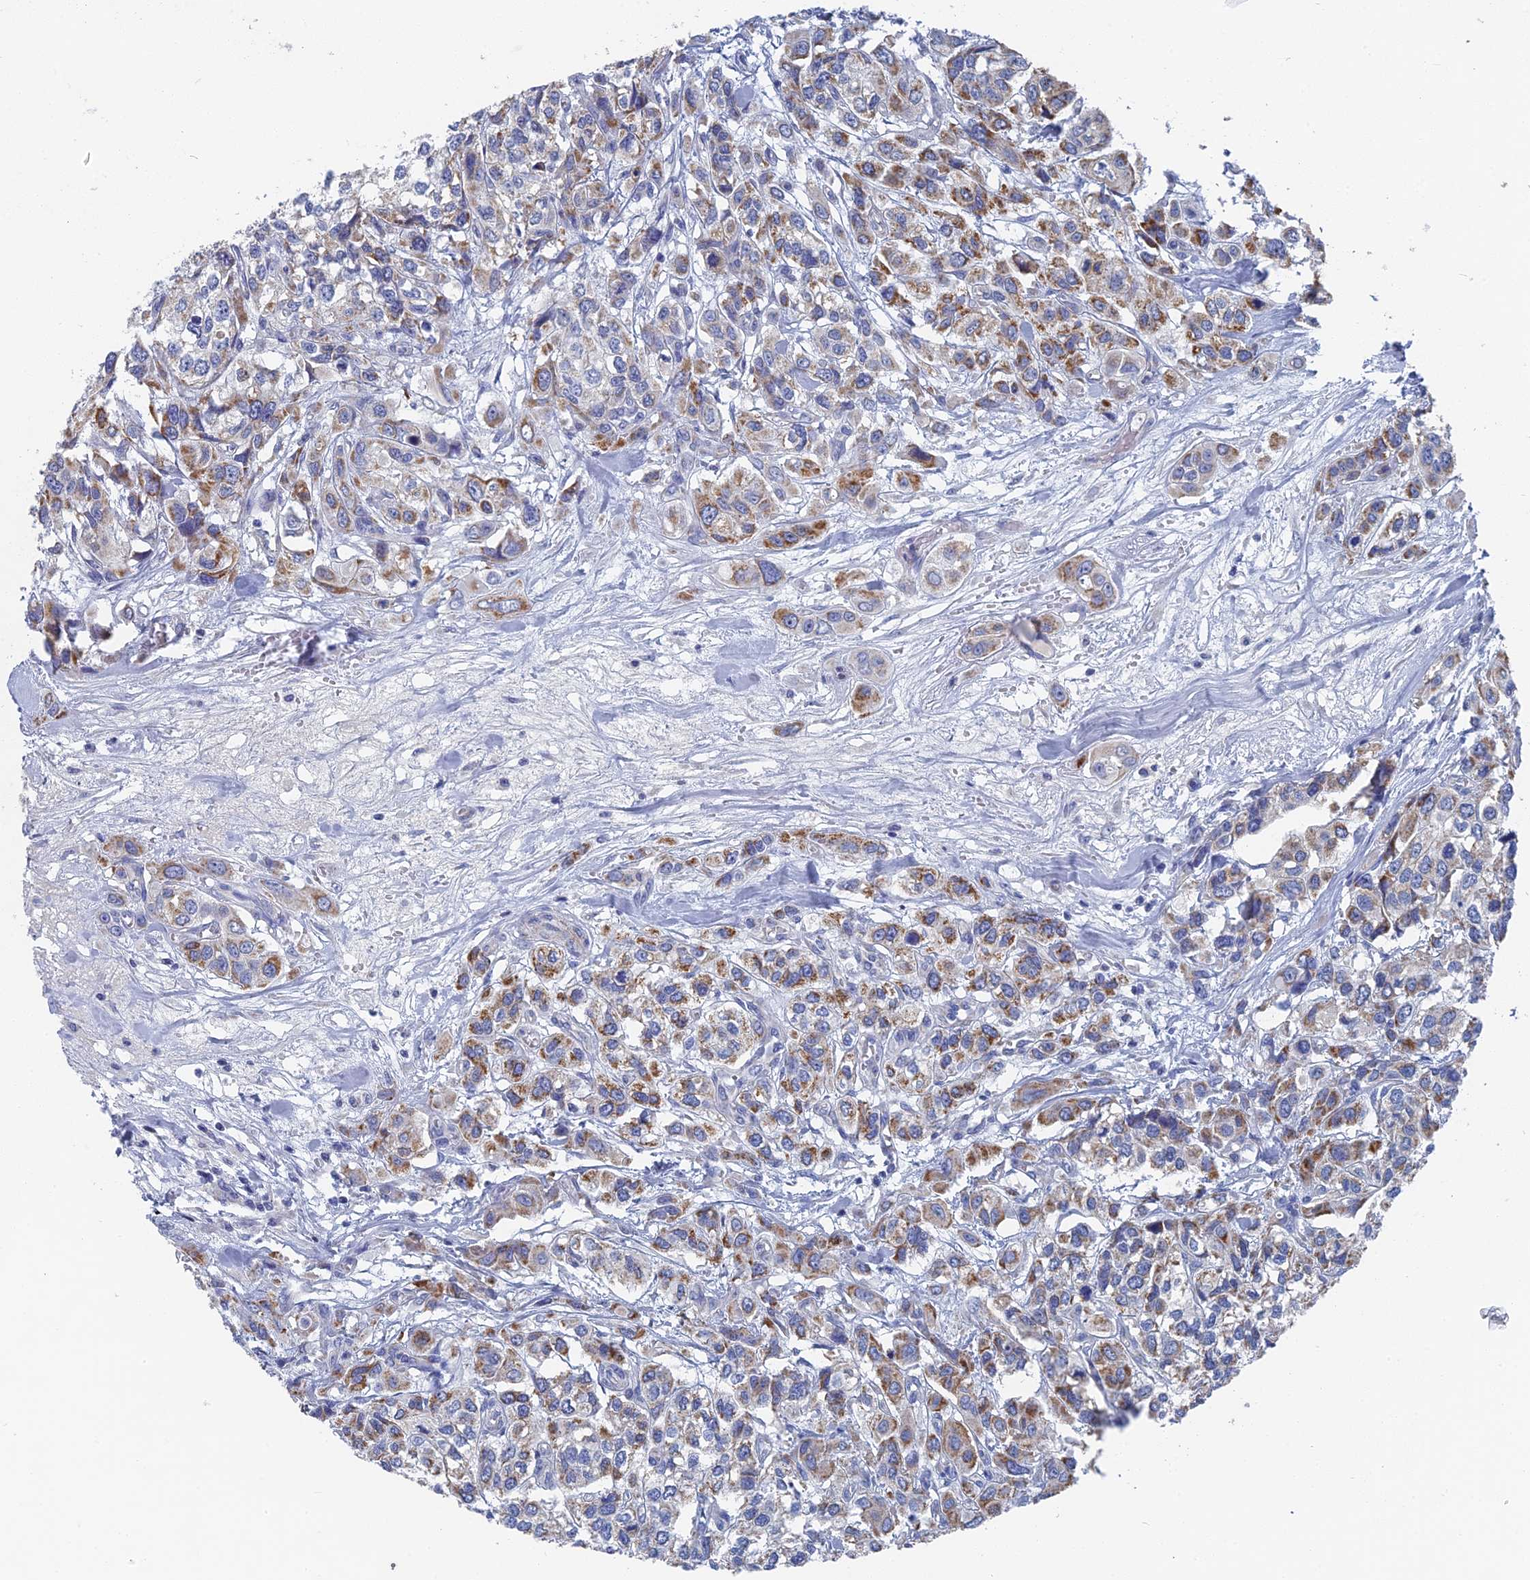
{"staining": {"intensity": "moderate", "quantity": ">75%", "location": "cytoplasmic/membranous"}, "tissue": "urothelial cancer", "cell_type": "Tumor cells", "image_type": "cancer", "snomed": [{"axis": "morphology", "description": "Urothelial carcinoma, High grade"}, {"axis": "topography", "description": "Urinary bladder"}], "caption": "Tumor cells exhibit medium levels of moderate cytoplasmic/membranous expression in approximately >75% of cells in human urothelial cancer.", "gene": "HIGD1A", "patient": {"sex": "male", "age": 67}}